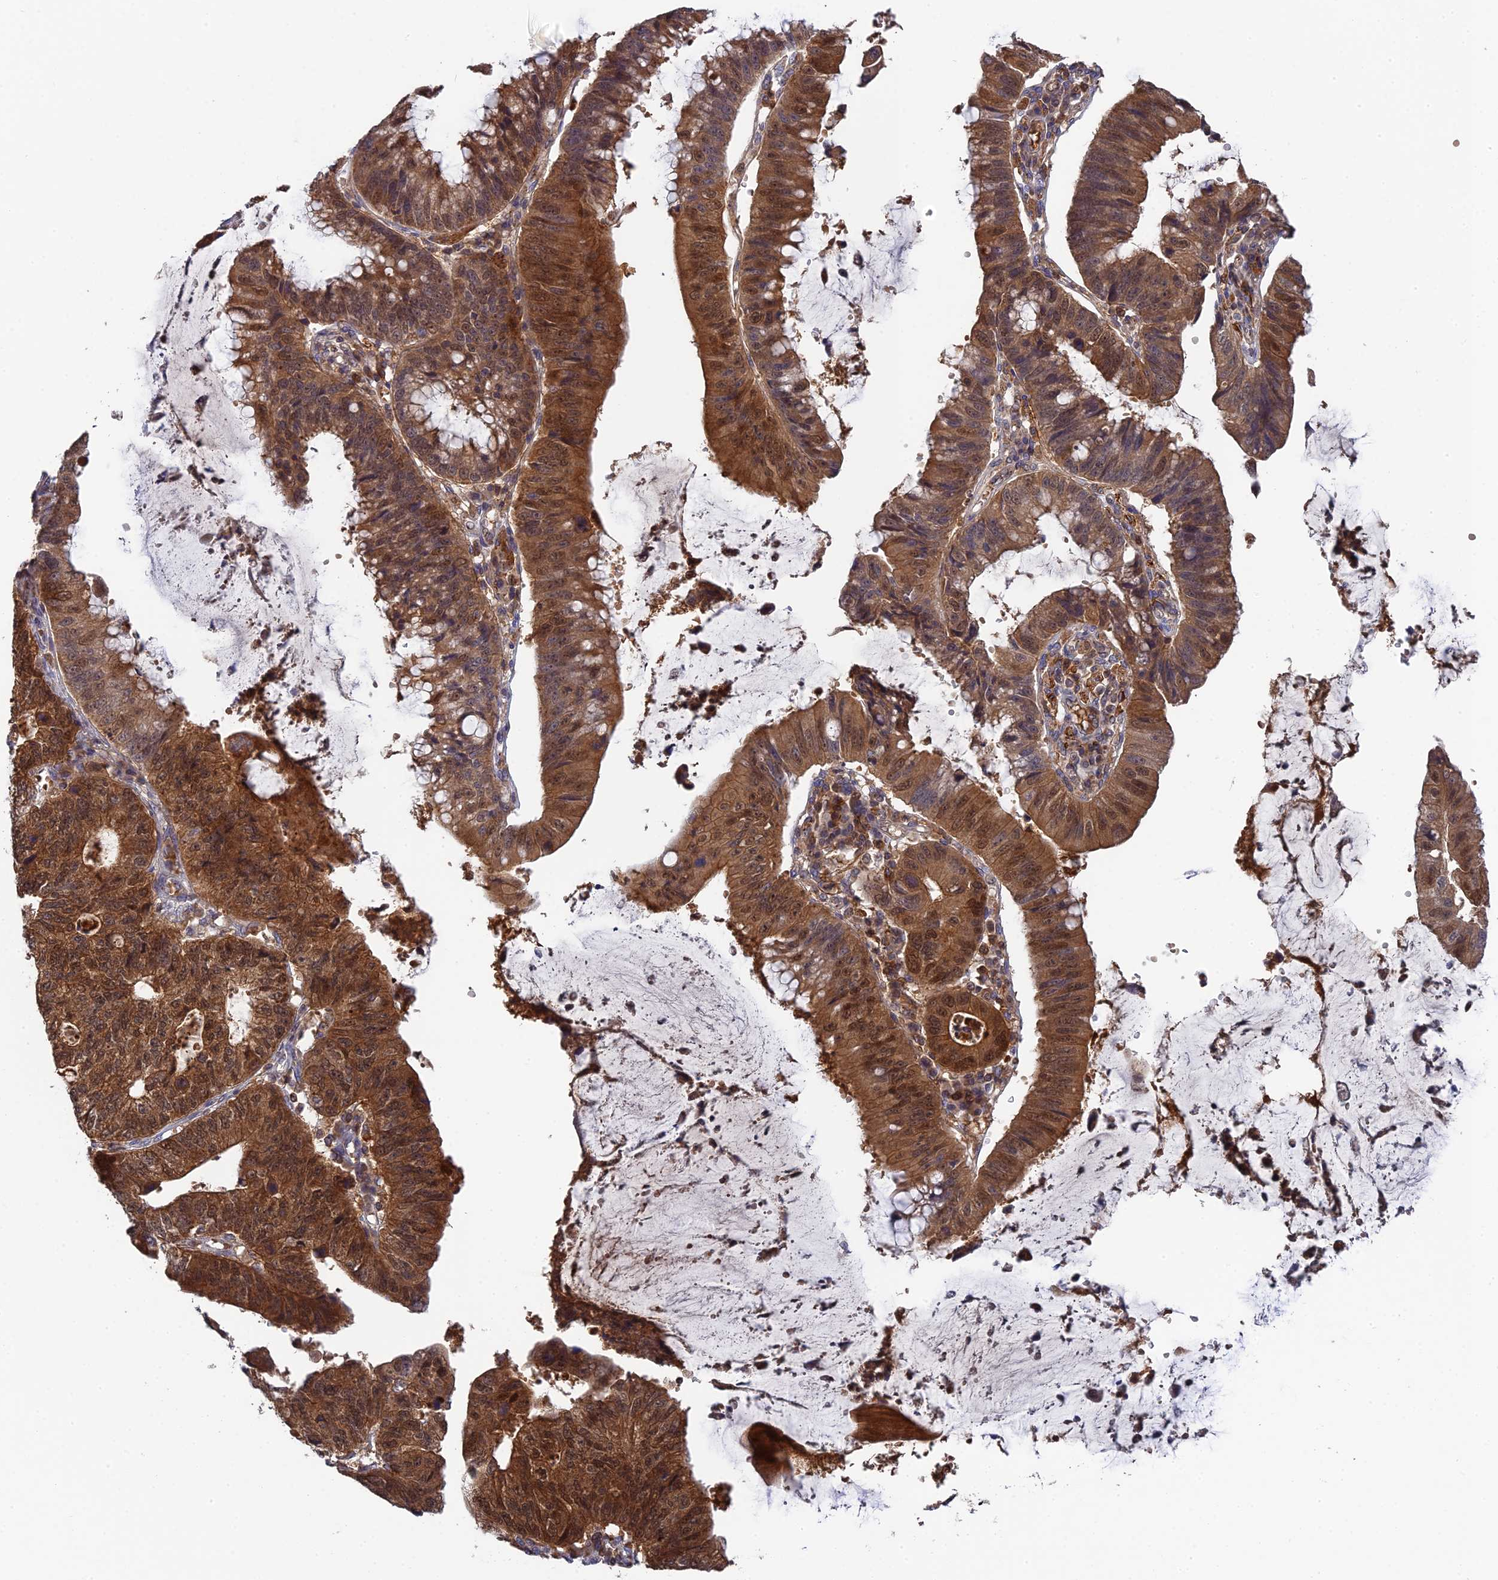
{"staining": {"intensity": "strong", "quantity": ">75%", "location": "cytoplasmic/membranous,nuclear"}, "tissue": "stomach cancer", "cell_type": "Tumor cells", "image_type": "cancer", "snomed": [{"axis": "morphology", "description": "Adenocarcinoma, NOS"}, {"axis": "topography", "description": "Stomach"}], "caption": "Strong cytoplasmic/membranous and nuclear staining is present in approximately >75% of tumor cells in stomach cancer.", "gene": "RPIA", "patient": {"sex": "male", "age": 59}}